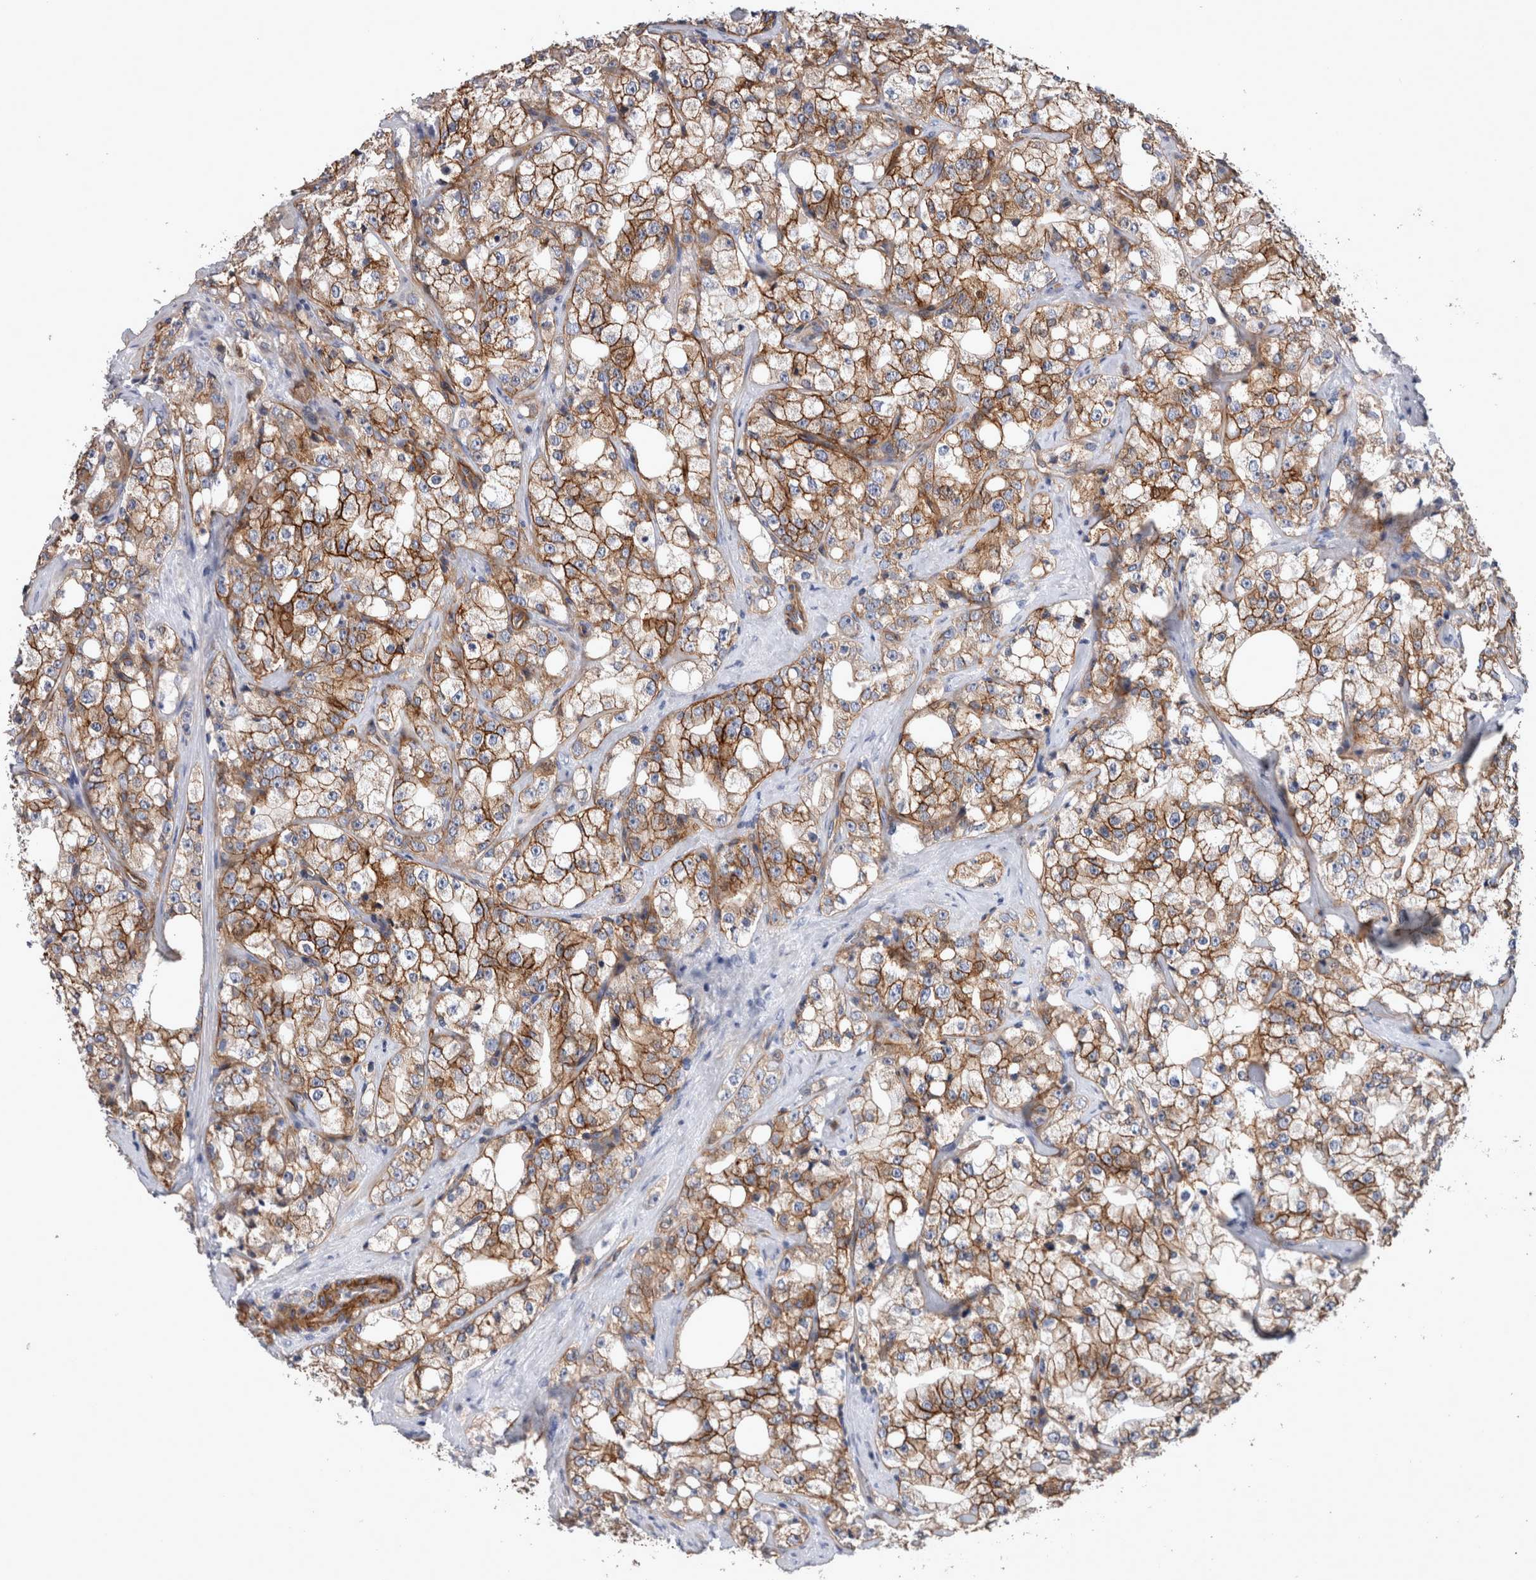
{"staining": {"intensity": "moderate", "quantity": ">75%", "location": "cytoplasmic/membranous"}, "tissue": "prostate cancer", "cell_type": "Tumor cells", "image_type": "cancer", "snomed": [{"axis": "morphology", "description": "Adenocarcinoma, High grade"}, {"axis": "topography", "description": "Prostate"}], "caption": "Immunohistochemical staining of human prostate cancer (high-grade adenocarcinoma) displays moderate cytoplasmic/membranous protein positivity in about >75% of tumor cells.", "gene": "BCAM", "patient": {"sex": "male", "age": 64}}